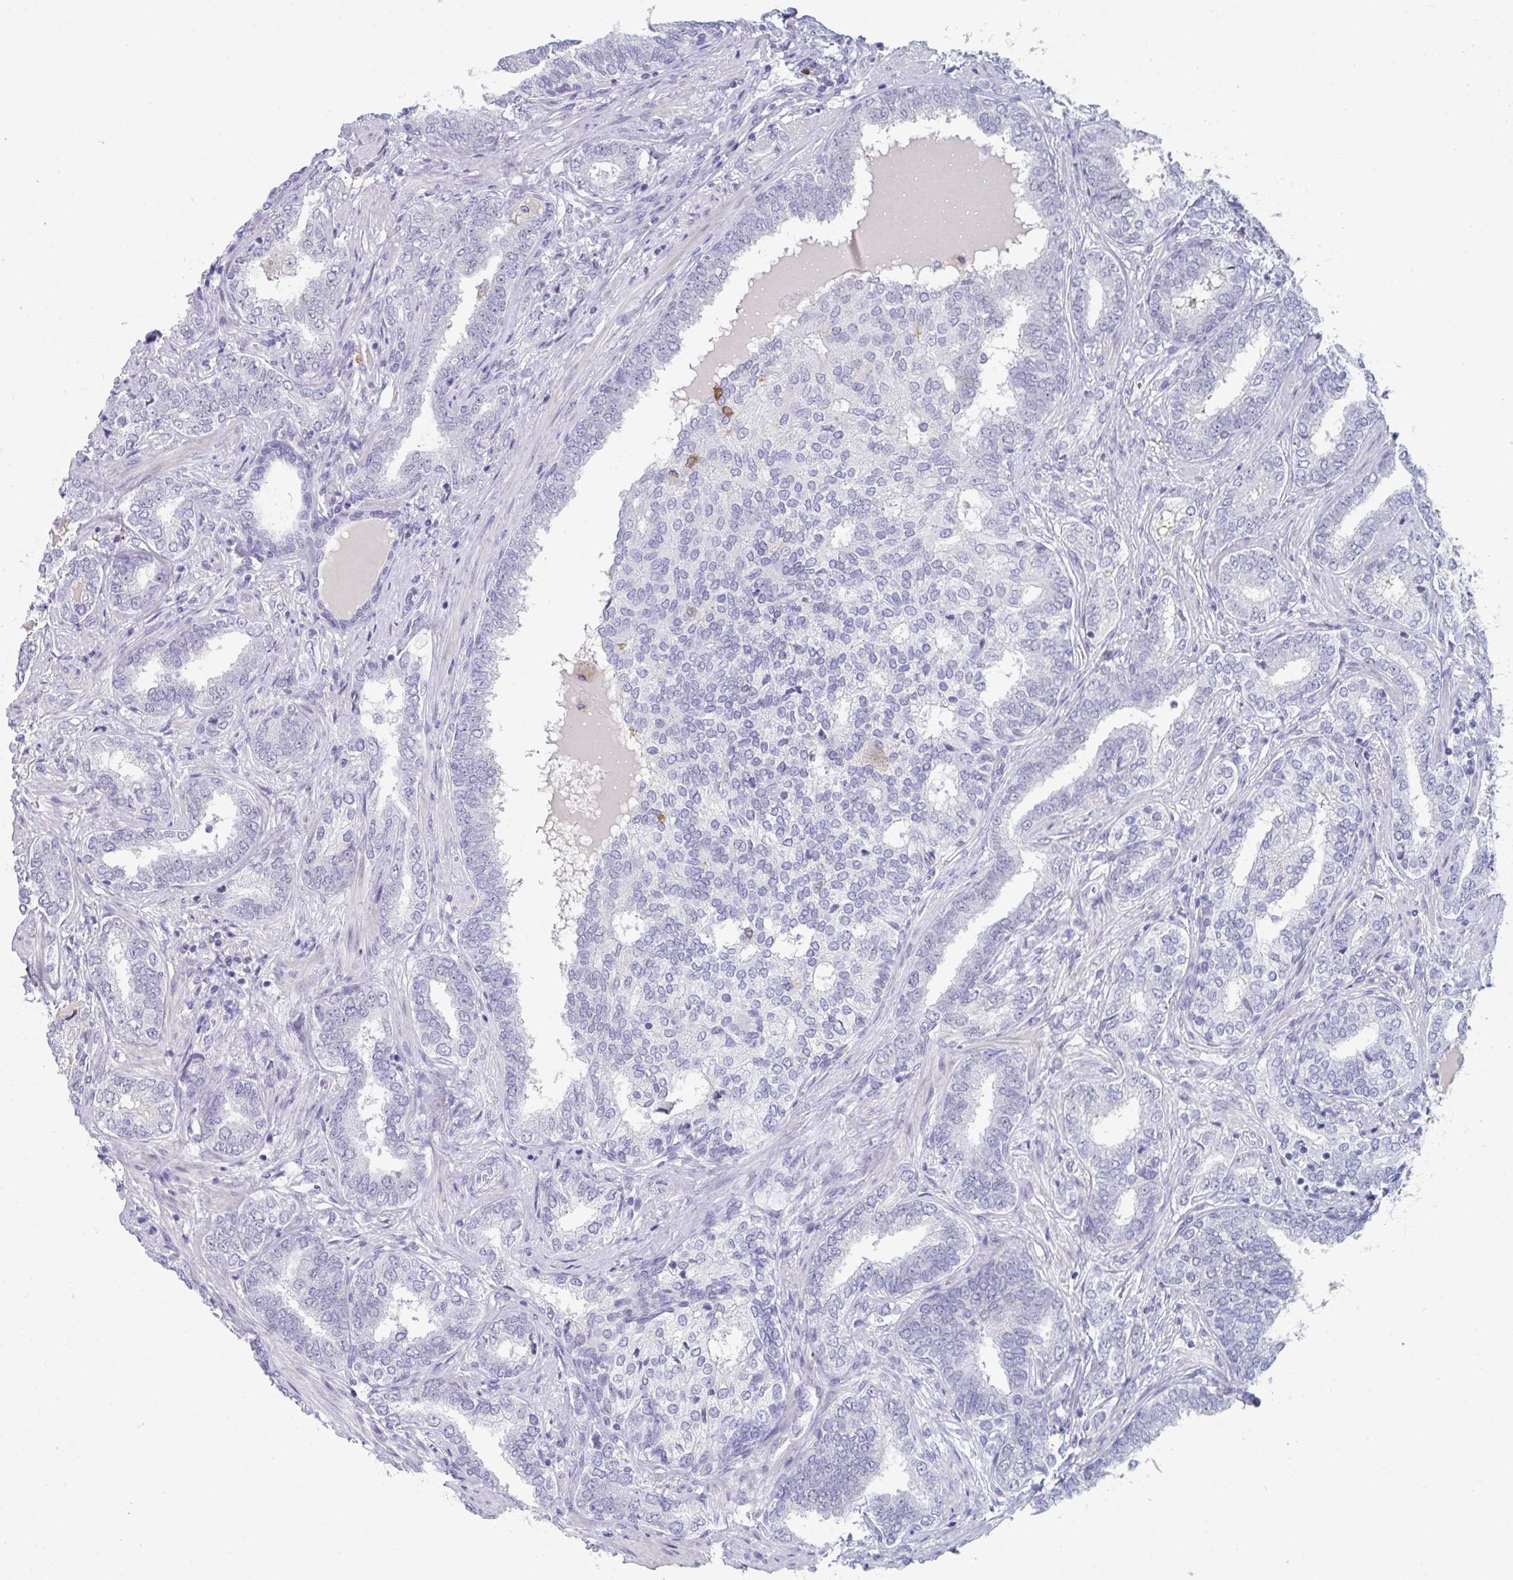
{"staining": {"intensity": "negative", "quantity": "none", "location": "none"}, "tissue": "prostate cancer", "cell_type": "Tumor cells", "image_type": "cancer", "snomed": [{"axis": "morphology", "description": "Adenocarcinoma, High grade"}, {"axis": "topography", "description": "Prostate"}], "caption": "Tumor cells are negative for protein expression in human prostate cancer (high-grade adenocarcinoma). (DAB (3,3'-diaminobenzidine) immunohistochemistry with hematoxylin counter stain).", "gene": "RUBCN", "patient": {"sex": "male", "age": 72}}